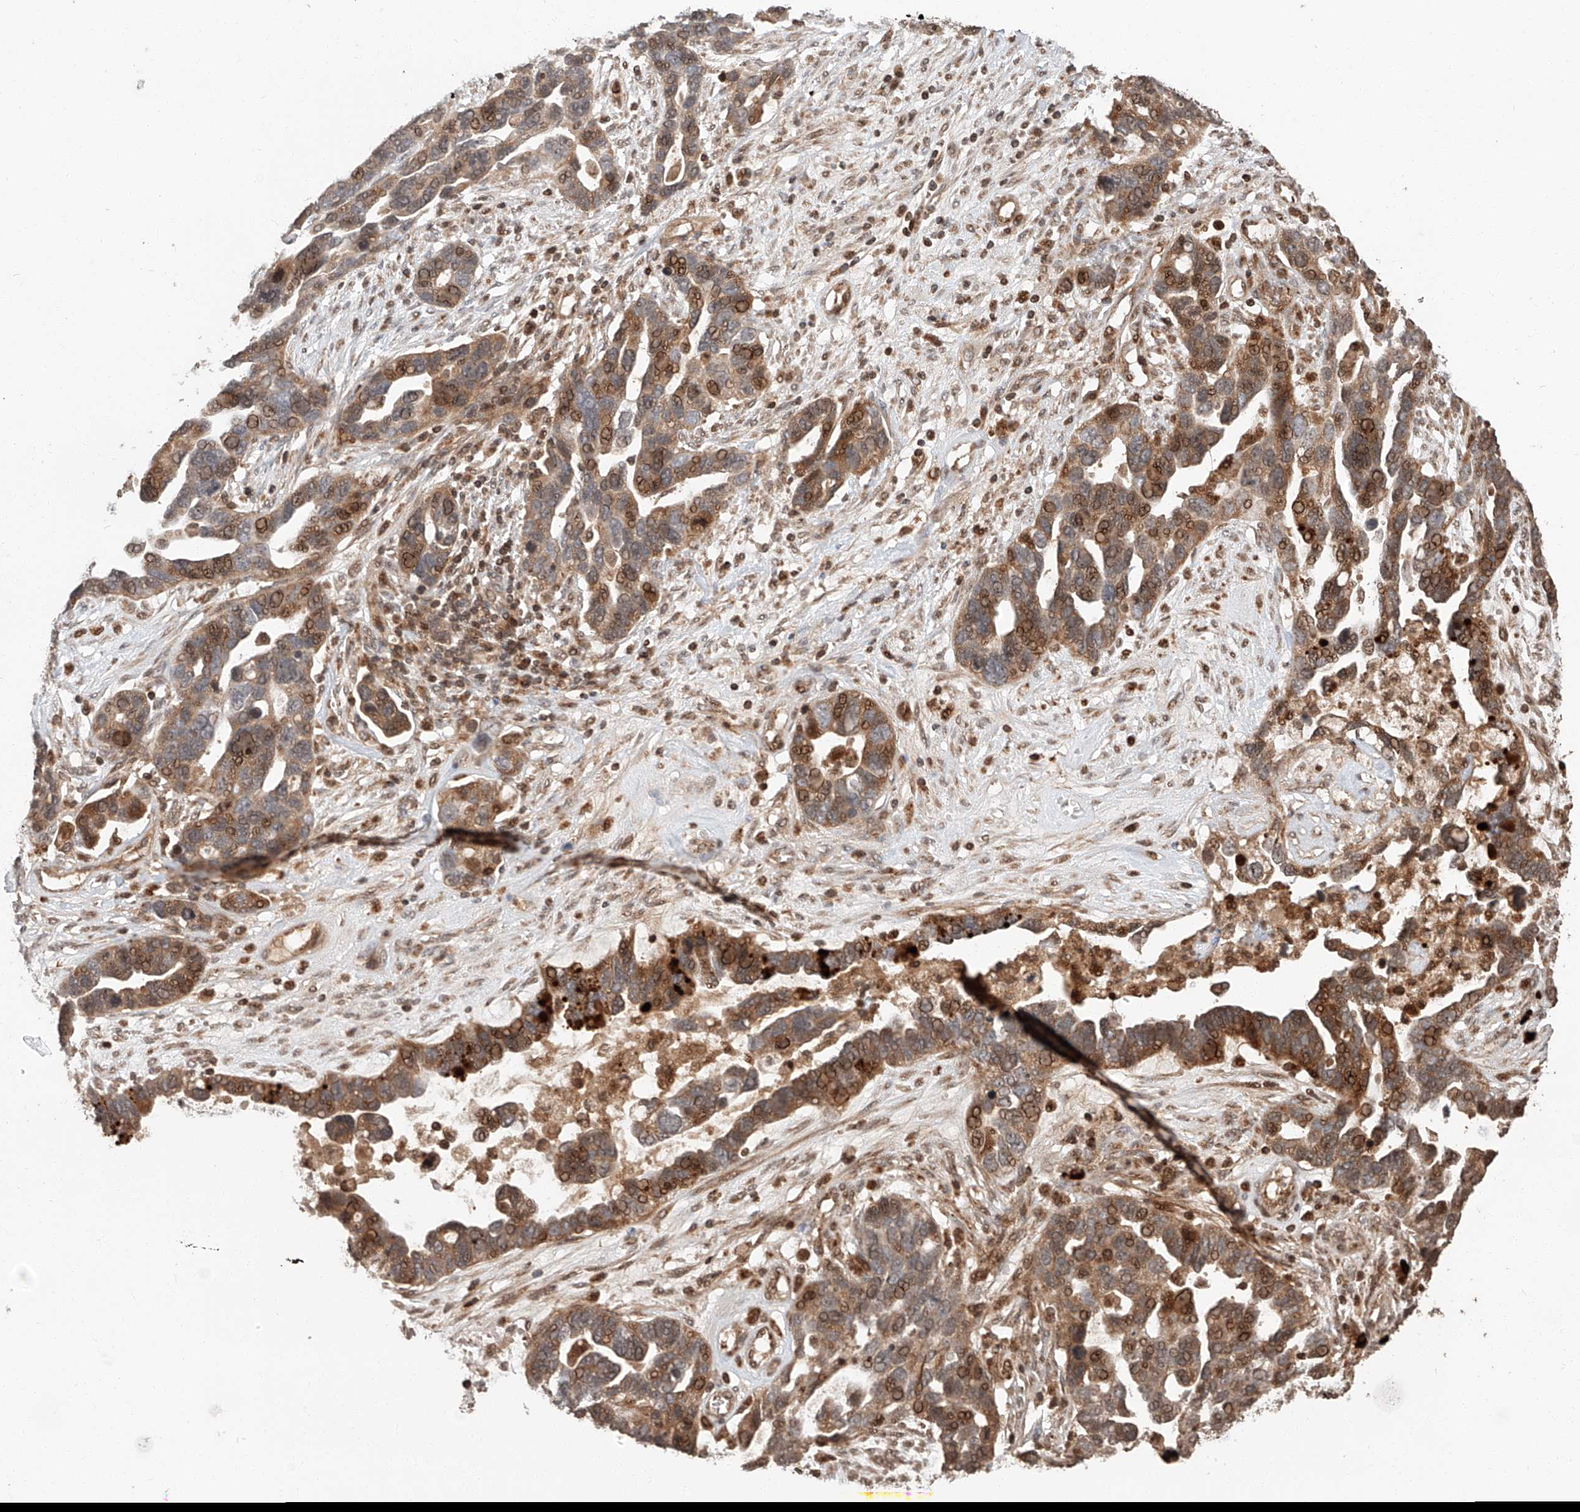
{"staining": {"intensity": "moderate", "quantity": ">75%", "location": "cytoplasmic/membranous,nuclear"}, "tissue": "ovarian cancer", "cell_type": "Tumor cells", "image_type": "cancer", "snomed": [{"axis": "morphology", "description": "Cystadenocarcinoma, serous, NOS"}, {"axis": "topography", "description": "Ovary"}], "caption": "Approximately >75% of tumor cells in human ovarian cancer (serous cystadenocarcinoma) exhibit moderate cytoplasmic/membranous and nuclear protein expression as visualized by brown immunohistochemical staining.", "gene": "ARHGAP33", "patient": {"sex": "female", "age": 54}}